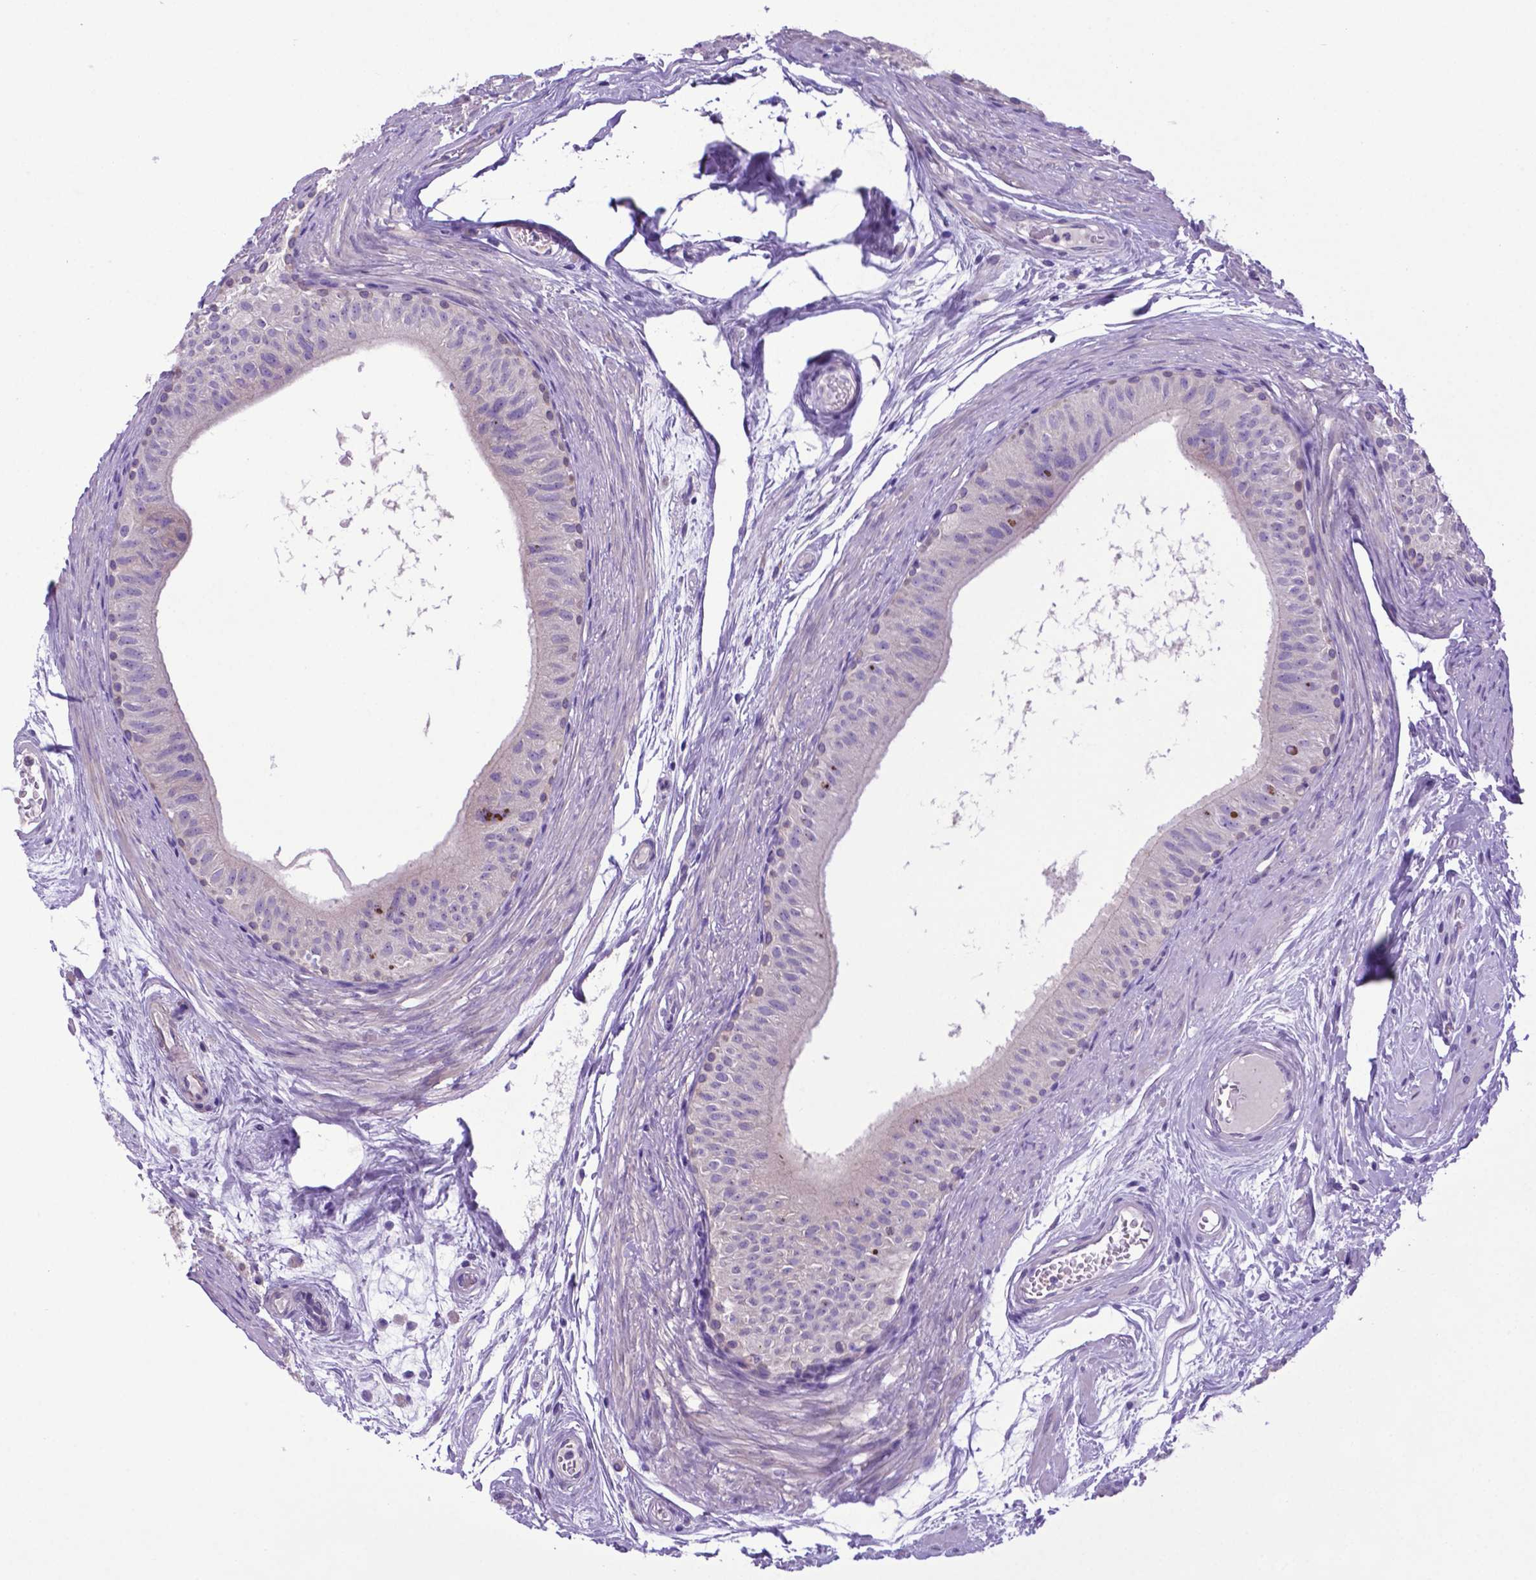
{"staining": {"intensity": "negative", "quantity": "none", "location": "none"}, "tissue": "epididymis", "cell_type": "Glandular cells", "image_type": "normal", "snomed": [{"axis": "morphology", "description": "Normal tissue, NOS"}, {"axis": "topography", "description": "Epididymis"}], "caption": "Human epididymis stained for a protein using immunohistochemistry displays no expression in glandular cells.", "gene": "ADRA2B", "patient": {"sex": "male", "age": 36}}